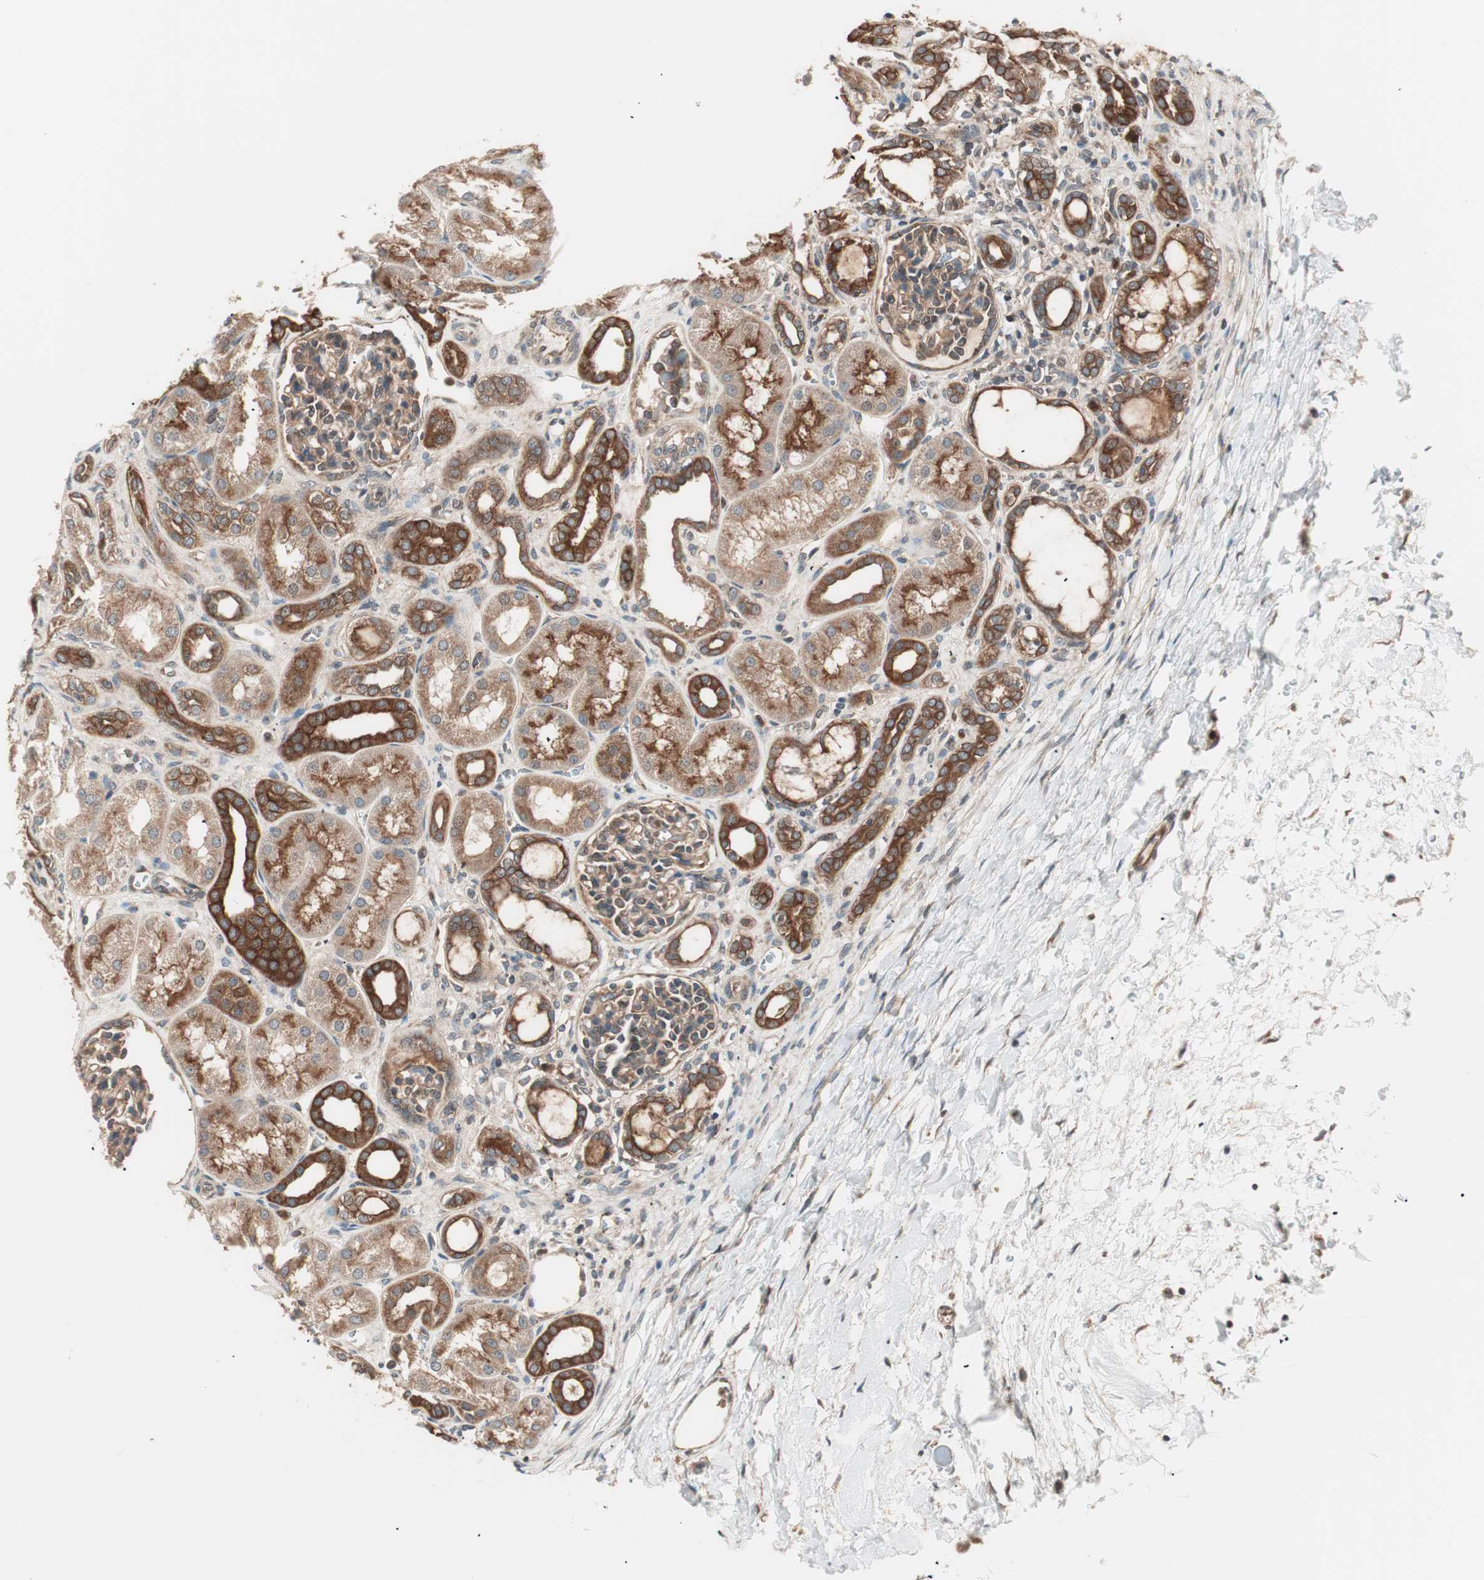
{"staining": {"intensity": "moderate", "quantity": ">75%", "location": "cytoplasmic/membranous"}, "tissue": "kidney", "cell_type": "Cells in glomeruli", "image_type": "normal", "snomed": [{"axis": "morphology", "description": "Normal tissue, NOS"}, {"axis": "topography", "description": "Kidney"}], "caption": "The histopathology image reveals staining of unremarkable kidney, revealing moderate cytoplasmic/membranous protein expression (brown color) within cells in glomeruli. The staining is performed using DAB (3,3'-diaminobenzidine) brown chromogen to label protein expression. The nuclei are counter-stained blue using hematoxylin.", "gene": "TSG101", "patient": {"sex": "male", "age": 7}}